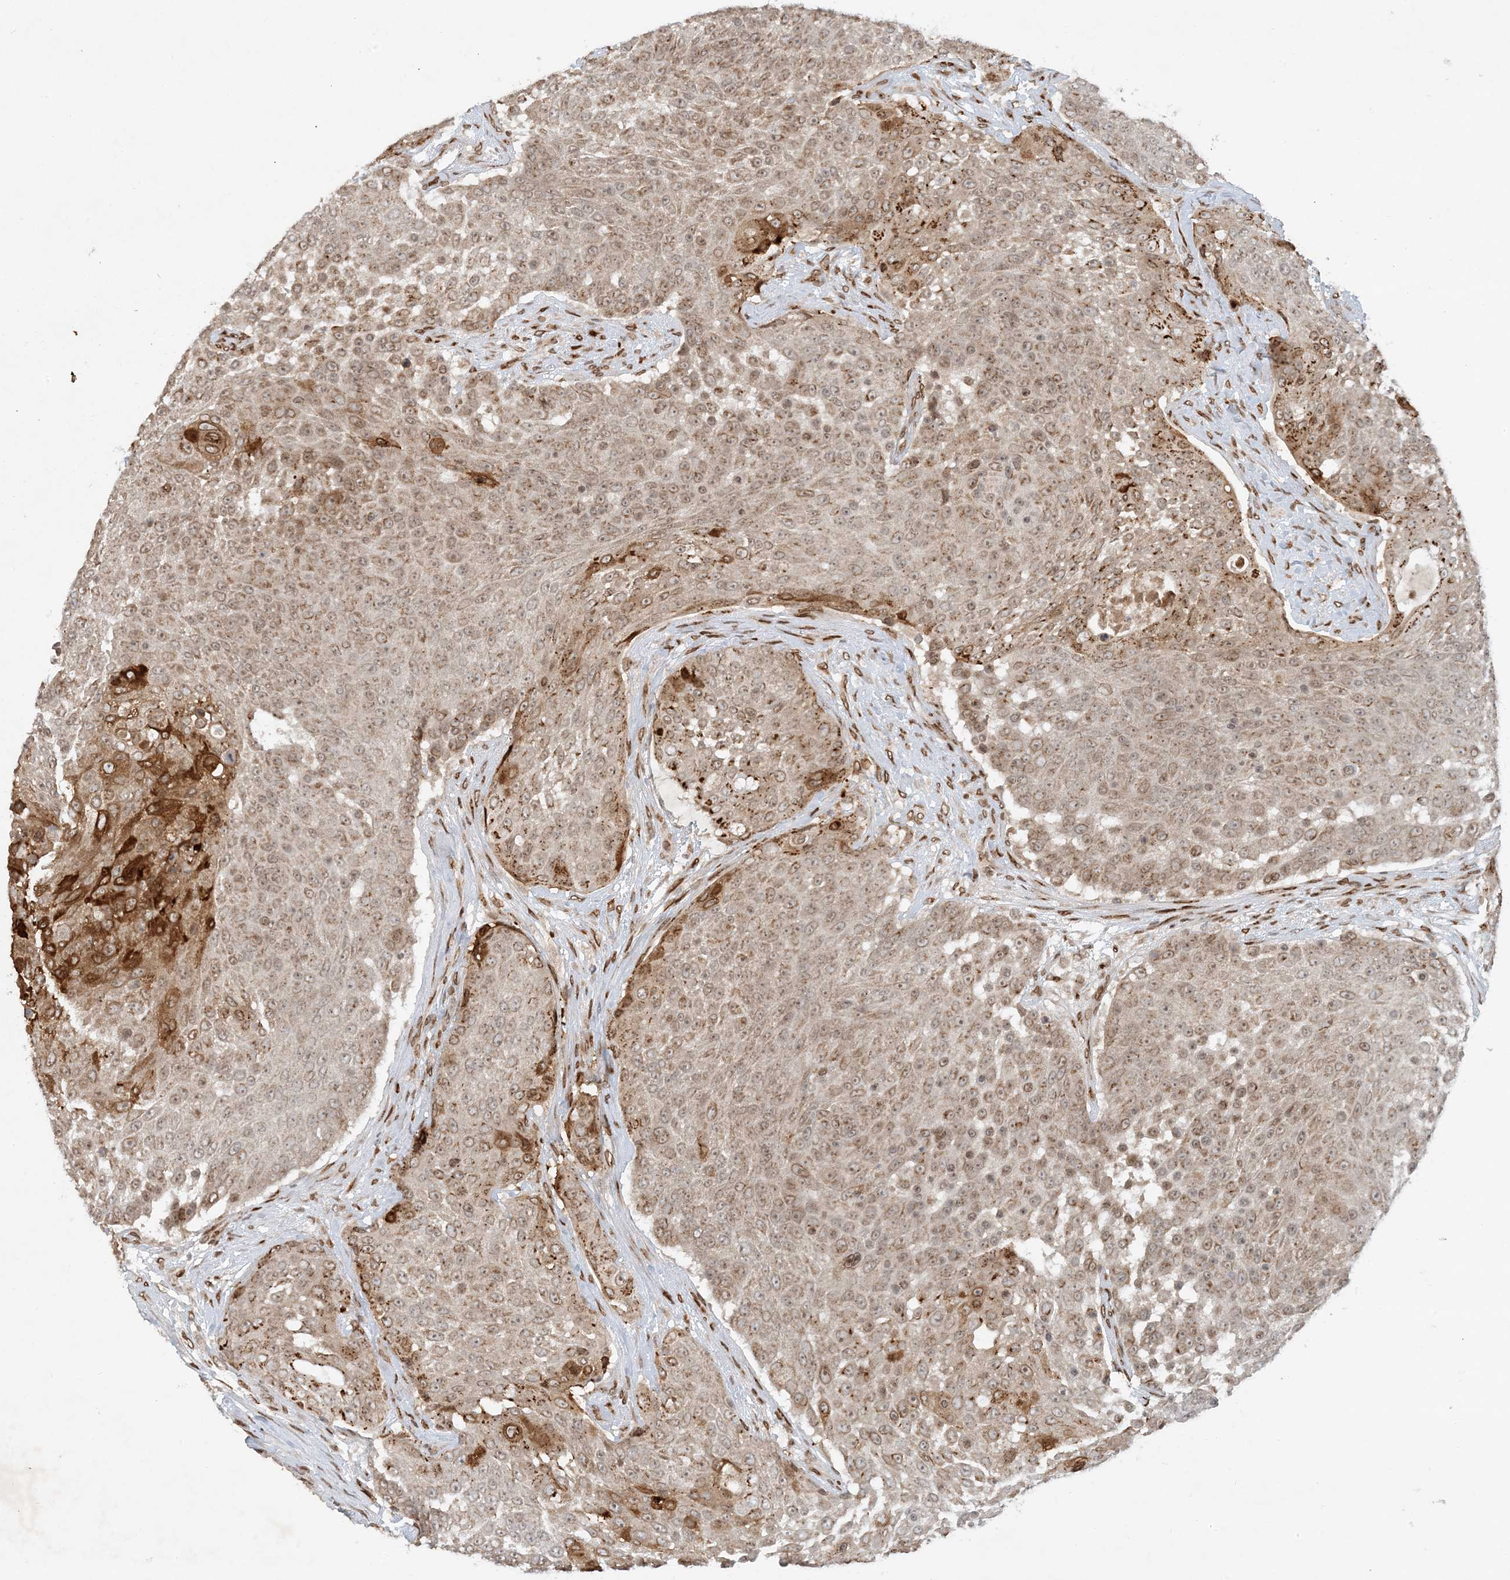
{"staining": {"intensity": "strong", "quantity": "<25%", "location": "cytoplasmic/membranous,nuclear"}, "tissue": "urothelial cancer", "cell_type": "Tumor cells", "image_type": "cancer", "snomed": [{"axis": "morphology", "description": "Urothelial carcinoma, High grade"}, {"axis": "topography", "description": "Urinary bladder"}], "caption": "A micrograph showing strong cytoplasmic/membranous and nuclear staining in approximately <25% of tumor cells in high-grade urothelial carcinoma, as visualized by brown immunohistochemical staining.", "gene": "SLC35A2", "patient": {"sex": "female", "age": 63}}